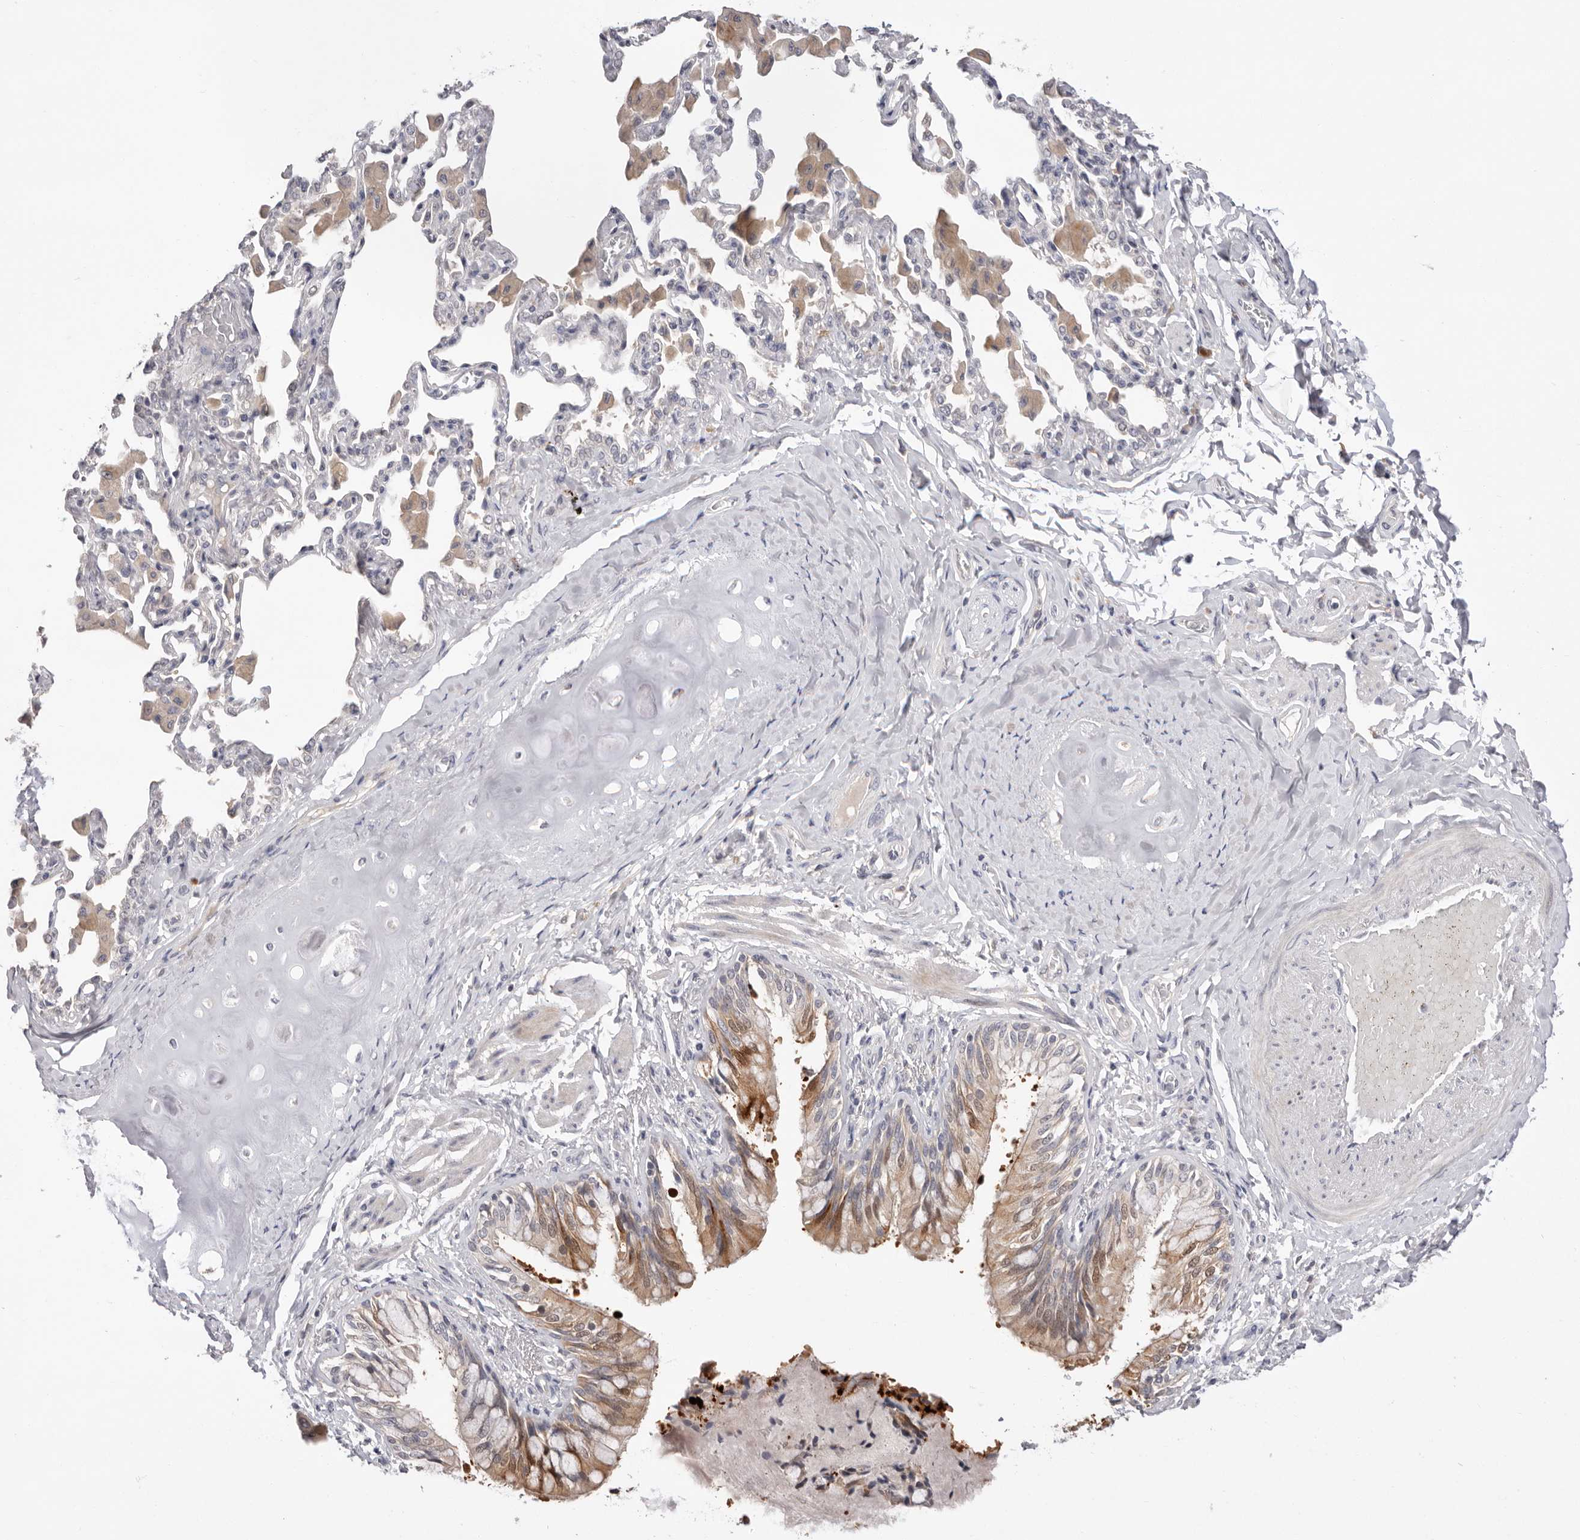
{"staining": {"intensity": "moderate", "quantity": "25%-75%", "location": "cytoplasmic/membranous,nuclear"}, "tissue": "bronchus", "cell_type": "Respiratory epithelial cells", "image_type": "normal", "snomed": [{"axis": "morphology", "description": "Normal tissue, NOS"}, {"axis": "morphology", "description": "Inflammation, NOS"}, {"axis": "topography", "description": "Lung"}], "caption": "Immunohistochemical staining of unremarkable bronchus reveals 25%-75% levels of moderate cytoplasmic/membranous,nuclear protein expression in about 25%-75% of respiratory epithelial cells.", "gene": "DOP1A", "patient": {"sex": "female", "age": 46}}